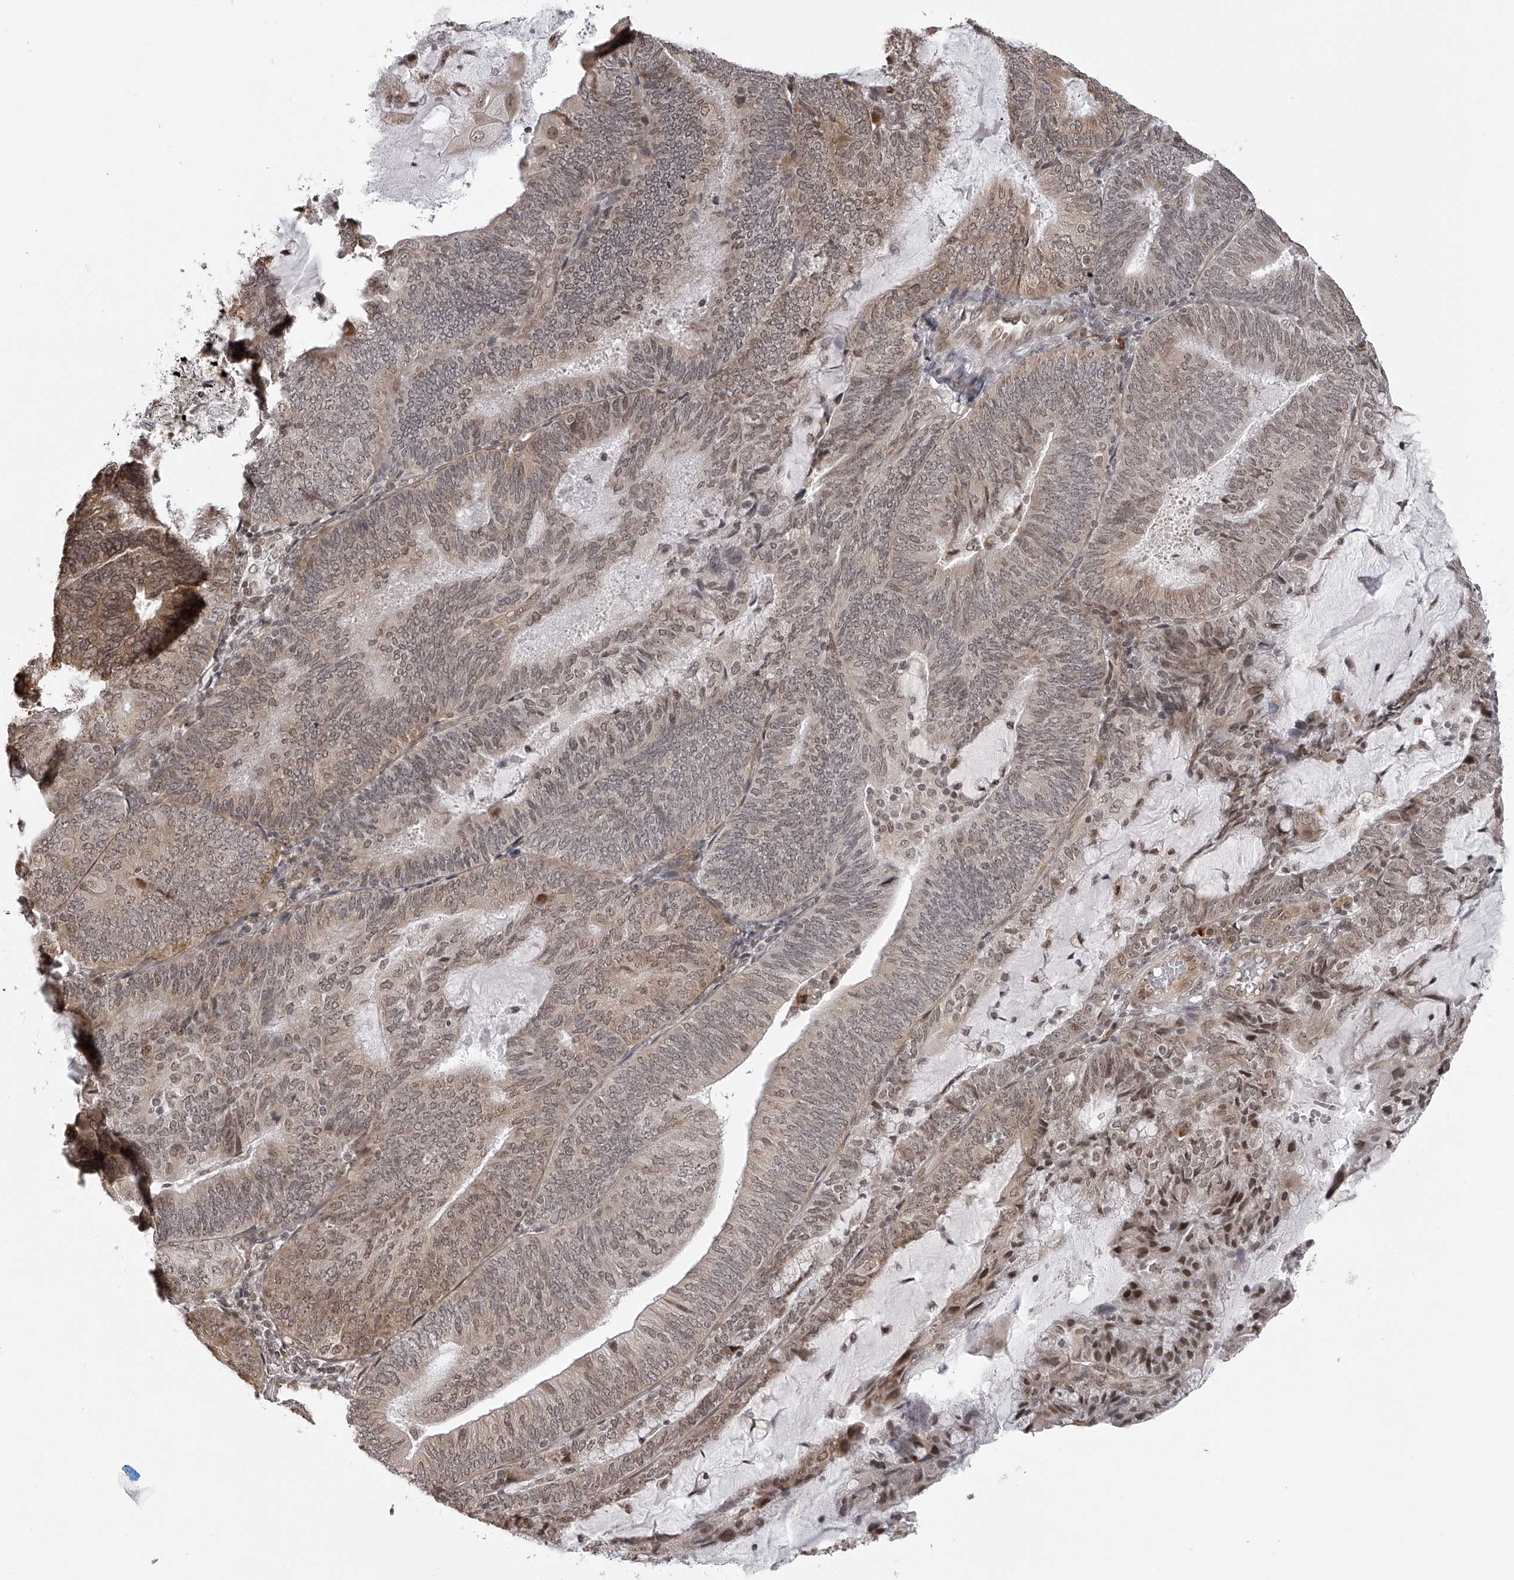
{"staining": {"intensity": "weak", "quantity": ">75%", "location": "cytoplasmic/membranous,nuclear"}, "tissue": "endometrial cancer", "cell_type": "Tumor cells", "image_type": "cancer", "snomed": [{"axis": "morphology", "description": "Adenocarcinoma, NOS"}, {"axis": "topography", "description": "Endometrium"}], "caption": "Endometrial cancer stained with a protein marker shows weak staining in tumor cells.", "gene": "ODF2L", "patient": {"sex": "female", "age": 81}}